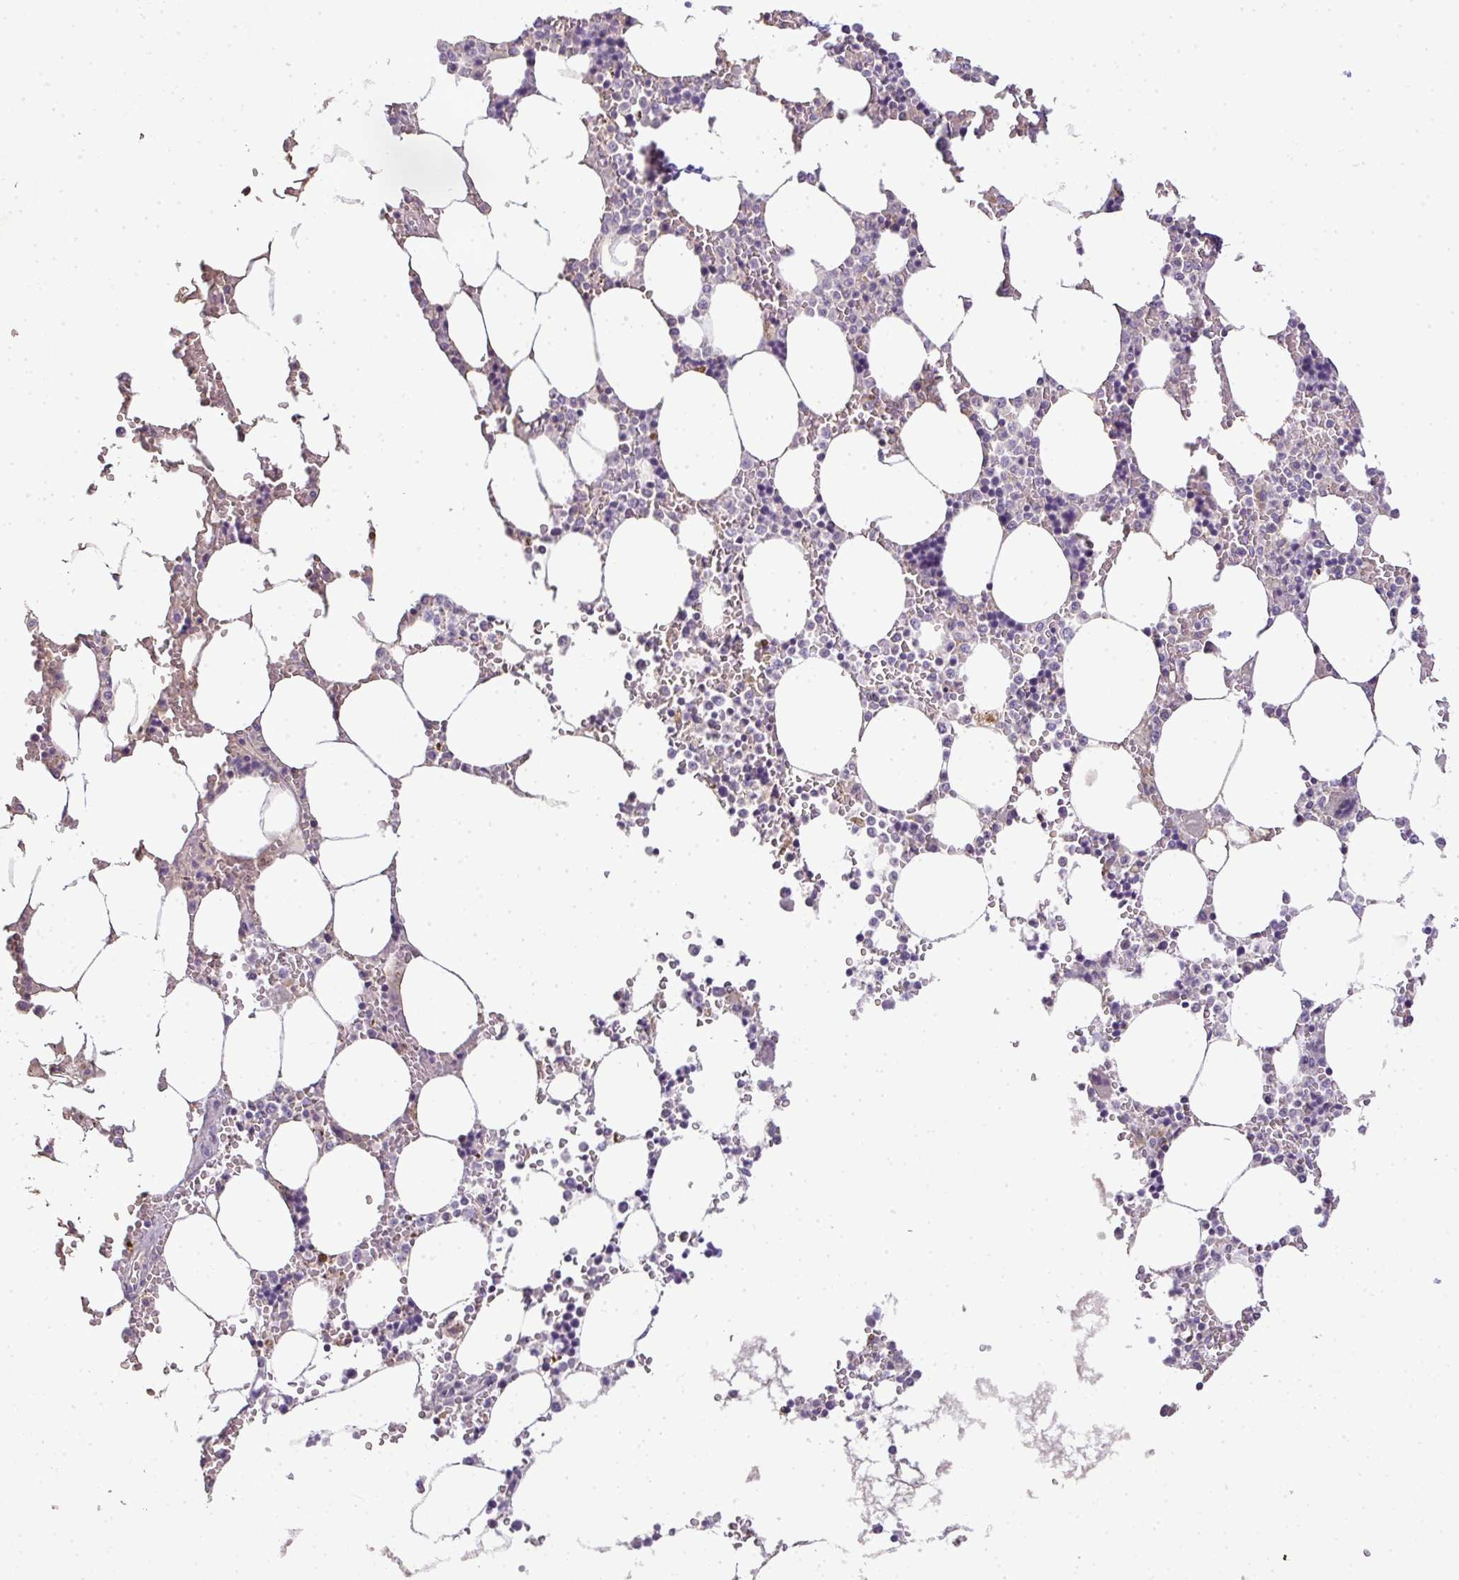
{"staining": {"intensity": "negative", "quantity": "none", "location": "none"}, "tissue": "bone marrow", "cell_type": "Hematopoietic cells", "image_type": "normal", "snomed": [{"axis": "morphology", "description": "Normal tissue, NOS"}, {"axis": "topography", "description": "Bone marrow"}], "caption": "Immunohistochemistry (IHC) of normal bone marrow shows no expression in hematopoietic cells. (Brightfield microscopy of DAB (3,3'-diaminobenzidine) IHC at high magnification).", "gene": "CMPK1", "patient": {"sex": "male", "age": 64}}